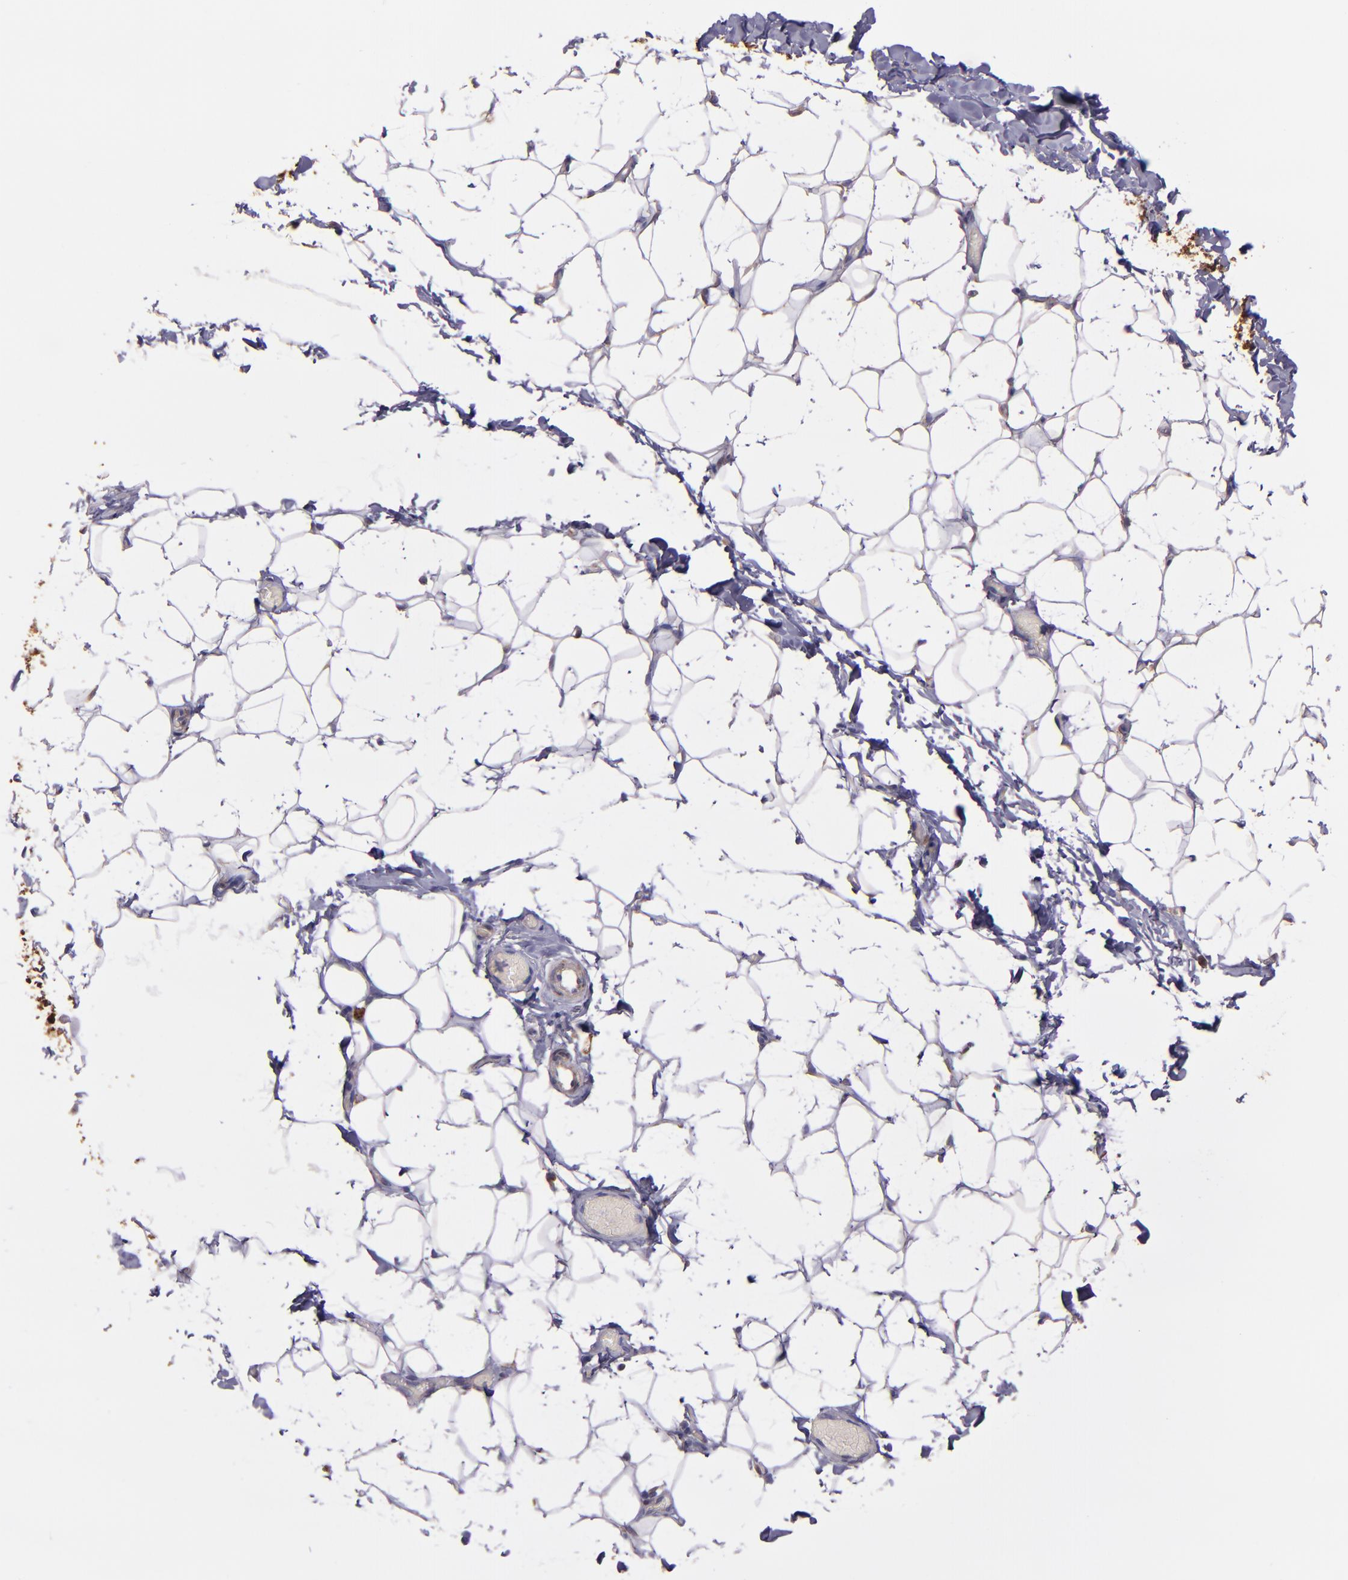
{"staining": {"intensity": "weak", "quantity": ">75%", "location": "cytoplasmic/membranous"}, "tissue": "adipose tissue", "cell_type": "Adipocytes", "image_type": "normal", "snomed": [{"axis": "morphology", "description": "Normal tissue, NOS"}, {"axis": "topography", "description": "Soft tissue"}], "caption": "IHC of normal adipose tissue reveals low levels of weak cytoplasmic/membranous staining in approximately >75% of adipocytes.", "gene": "WASH6P", "patient": {"sex": "male", "age": 26}}